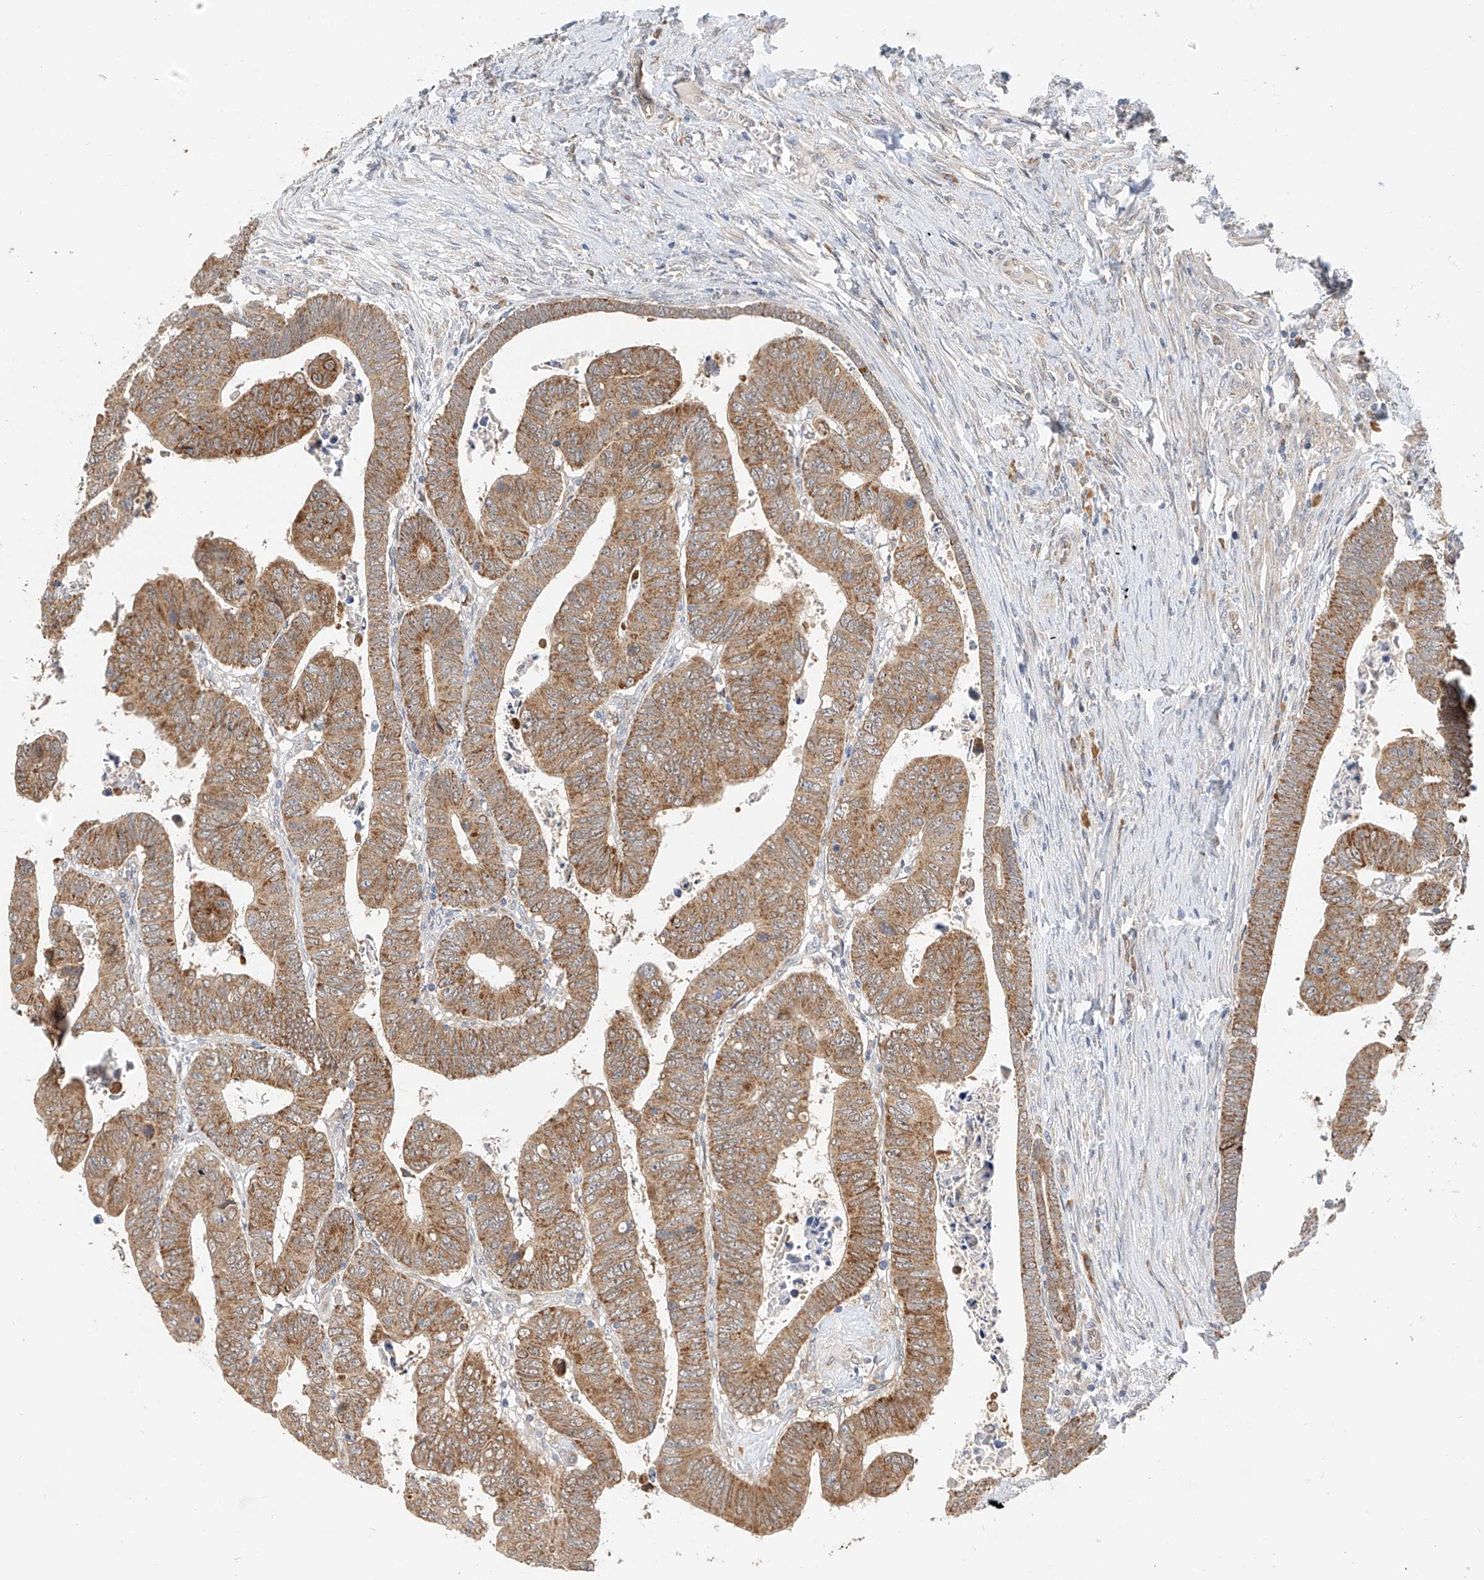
{"staining": {"intensity": "moderate", "quantity": ">75%", "location": "cytoplasmic/membranous"}, "tissue": "colorectal cancer", "cell_type": "Tumor cells", "image_type": "cancer", "snomed": [{"axis": "morphology", "description": "Normal tissue, NOS"}, {"axis": "morphology", "description": "Adenocarcinoma, NOS"}, {"axis": "topography", "description": "Rectum"}], "caption": "Colorectal cancer (adenocarcinoma) stained for a protein exhibits moderate cytoplasmic/membranous positivity in tumor cells. The protein of interest is stained brown, and the nuclei are stained in blue (DAB (3,3'-diaminobenzidine) IHC with brightfield microscopy, high magnification).", "gene": "PPA2", "patient": {"sex": "female", "age": 65}}